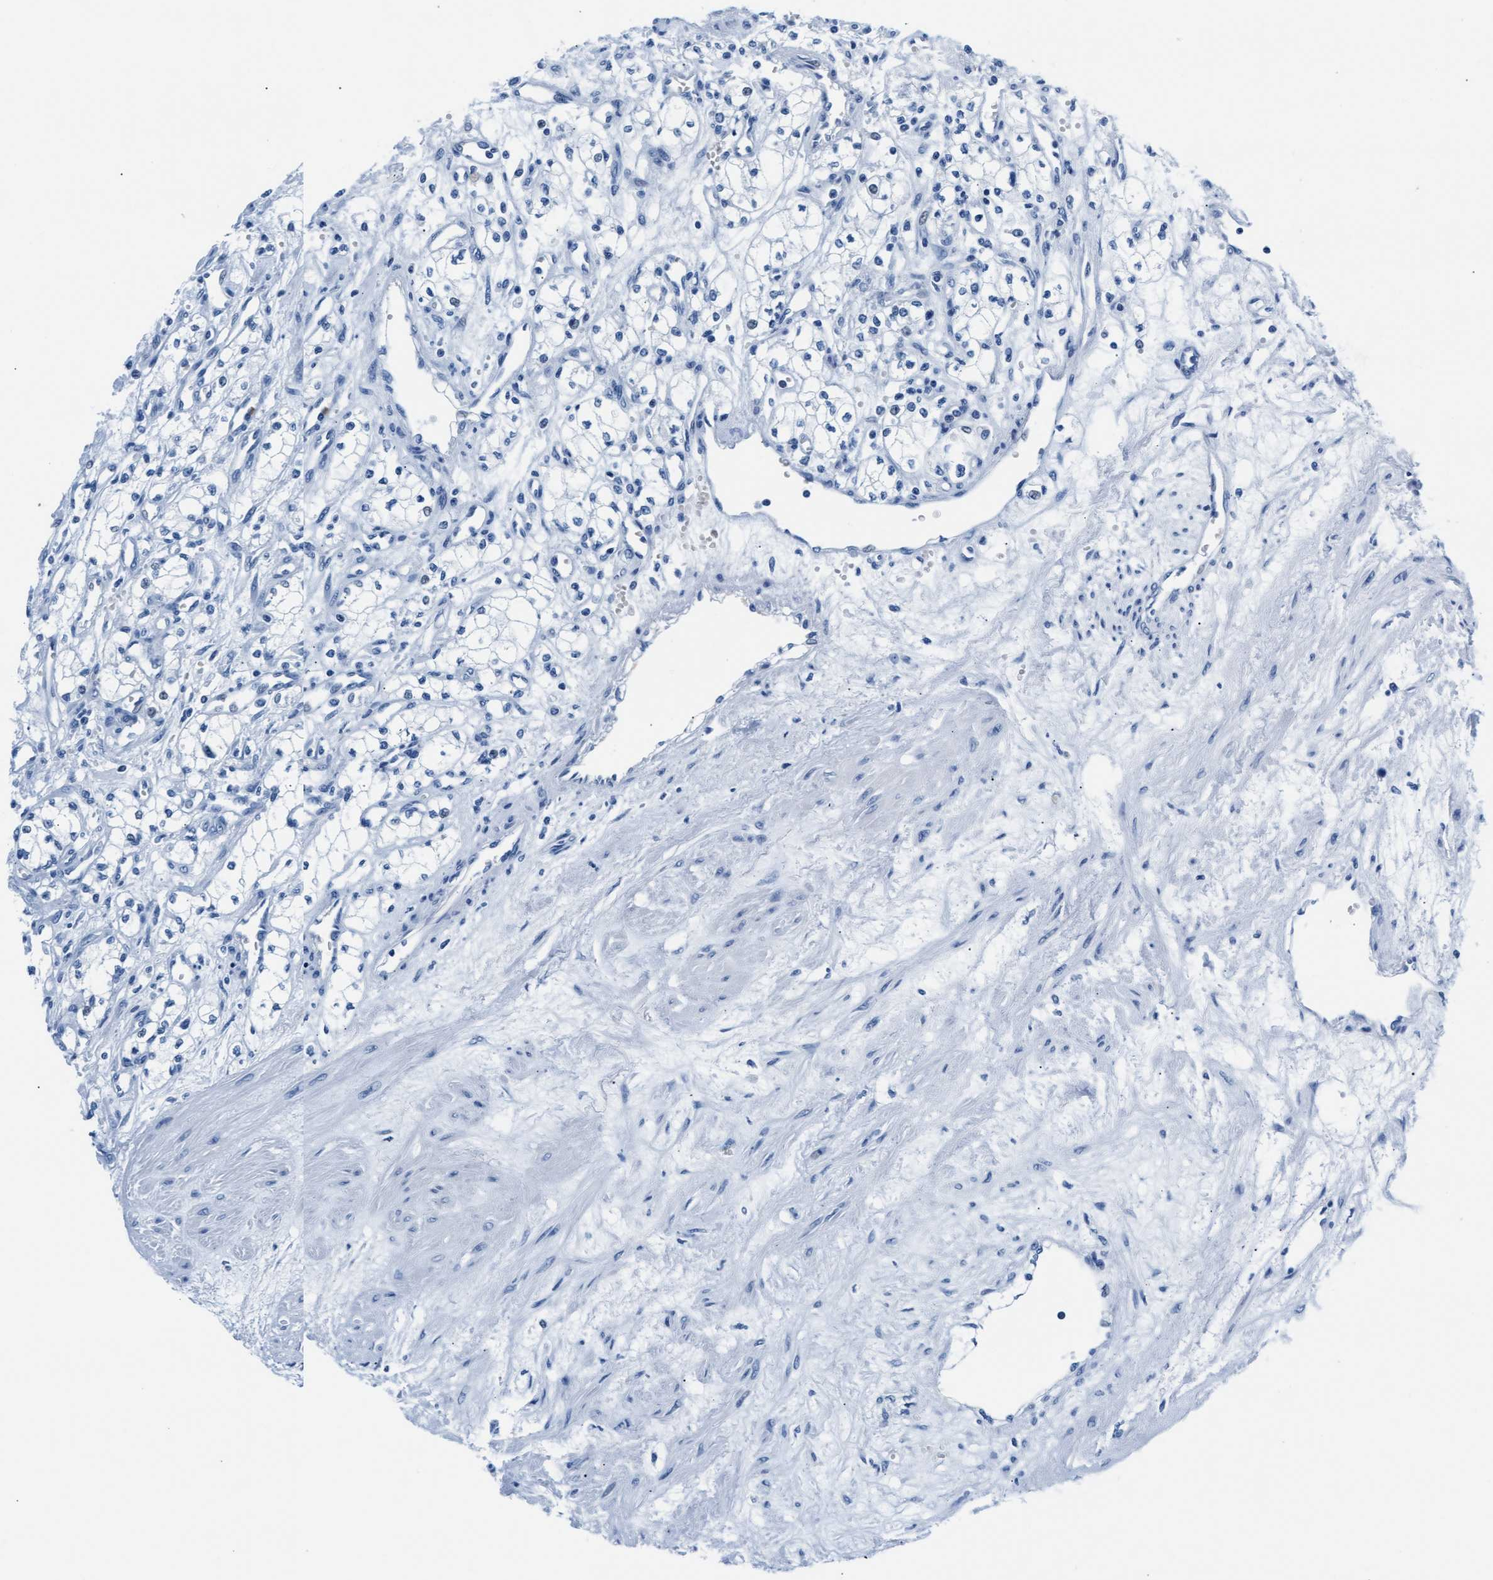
{"staining": {"intensity": "negative", "quantity": "none", "location": "none"}, "tissue": "renal cancer", "cell_type": "Tumor cells", "image_type": "cancer", "snomed": [{"axis": "morphology", "description": "Adenocarcinoma, NOS"}, {"axis": "topography", "description": "Kidney"}], "caption": "Tumor cells are negative for protein expression in human renal cancer (adenocarcinoma).", "gene": "MMP8", "patient": {"sex": "male", "age": 59}}